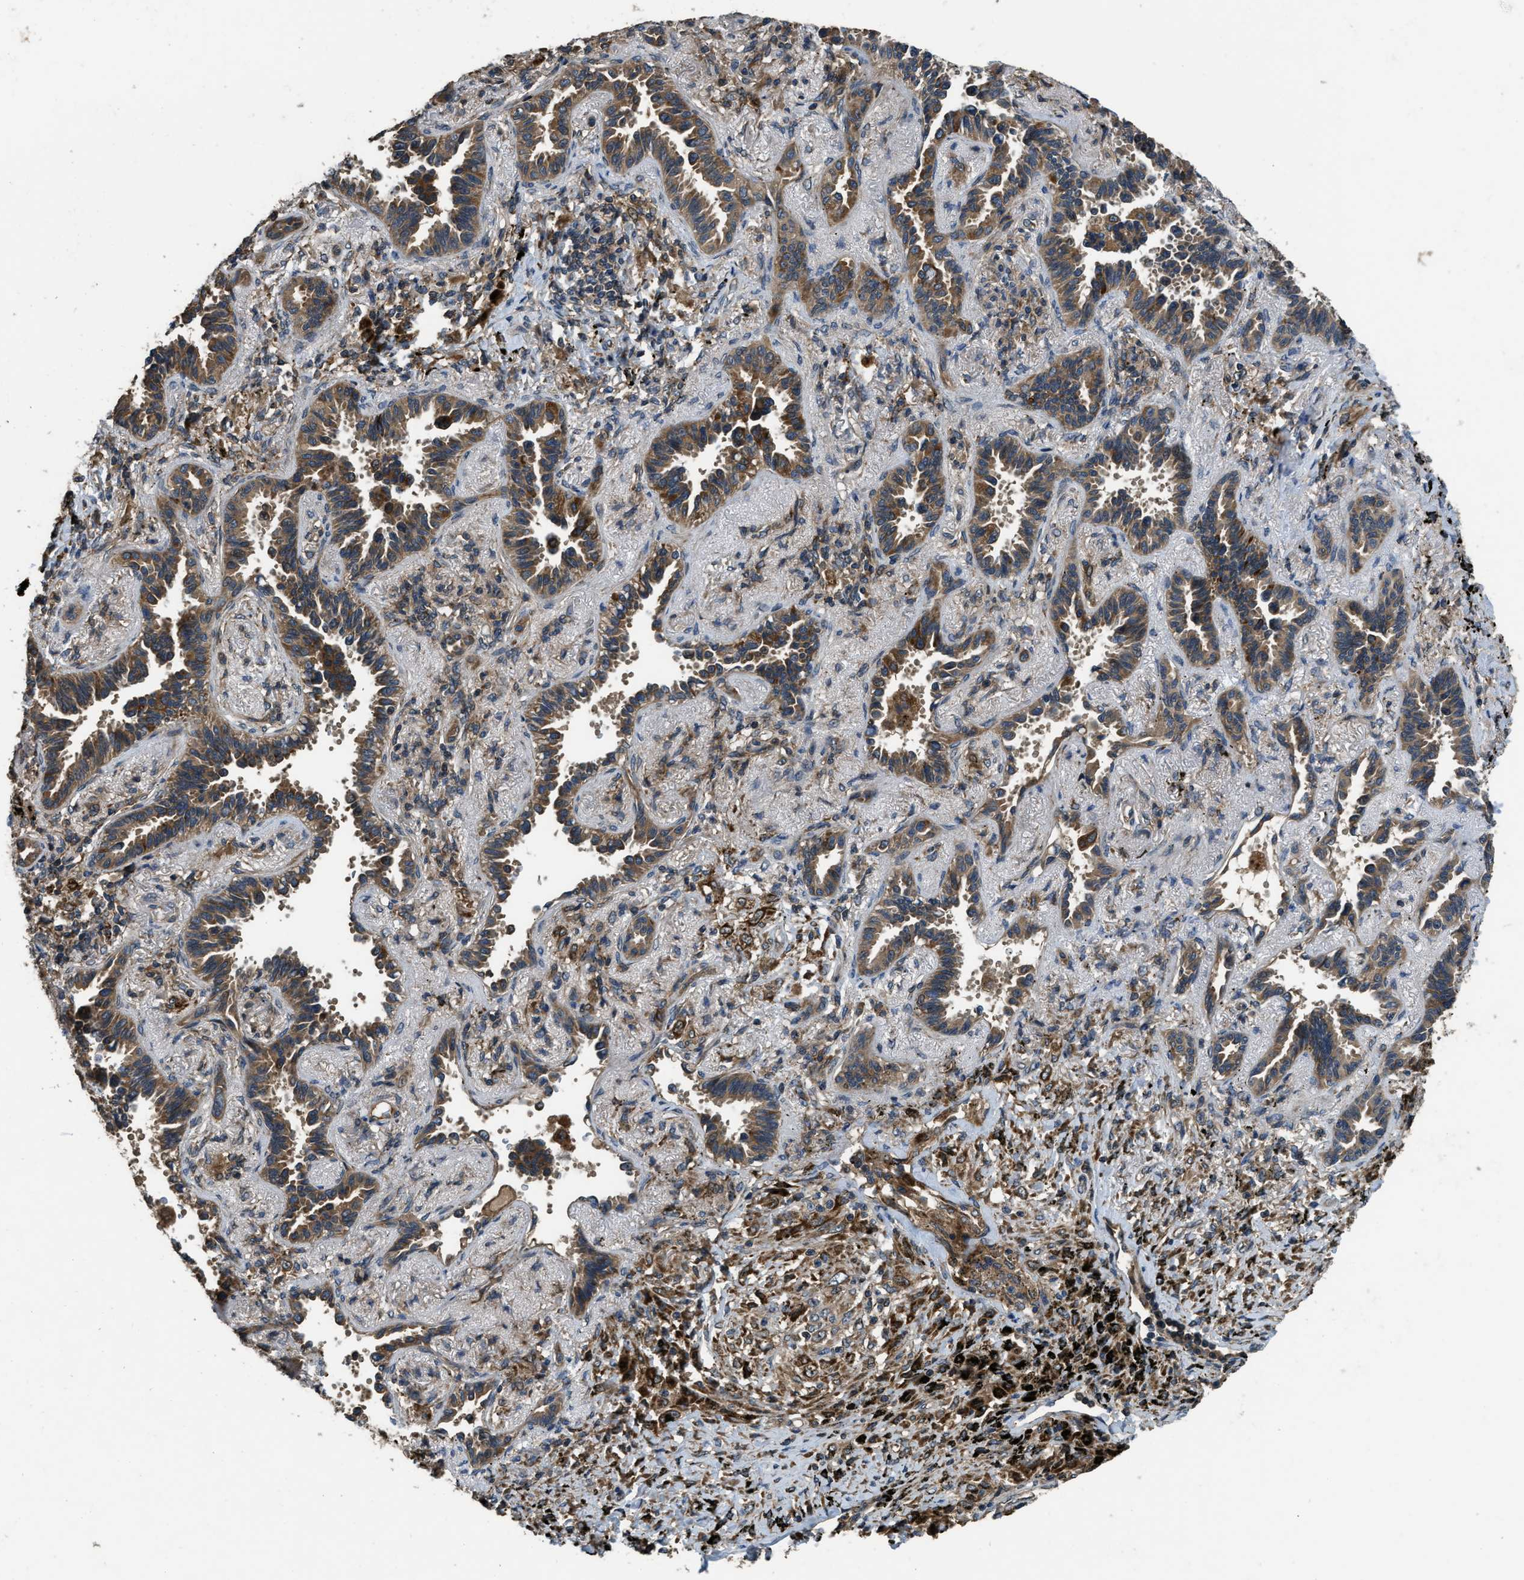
{"staining": {"intensity": "moderate", "quantity": ">75%", "location": "cytoplasmic/membranous"}, "tissue": "lung cancer", "cell_type": "Tumor cells", "image_type": "cancer", "snomed": [{"axis": "morphology", "description": "Adenocarcinoma, NOS"}, {"axis": "topography", "description": "Lung"}], "caption": "High-magnification brightfield microscopy of lung adenocarcinoma stained with DAB (brown) and counterstained with hematoxylin (blue). tumor cells exhibit moderate cytoplasmic/membranous expression is appreciated in approximately>75% of cells.", "gene": "GGH", "patient": {"sex": "male", "age": 59}}